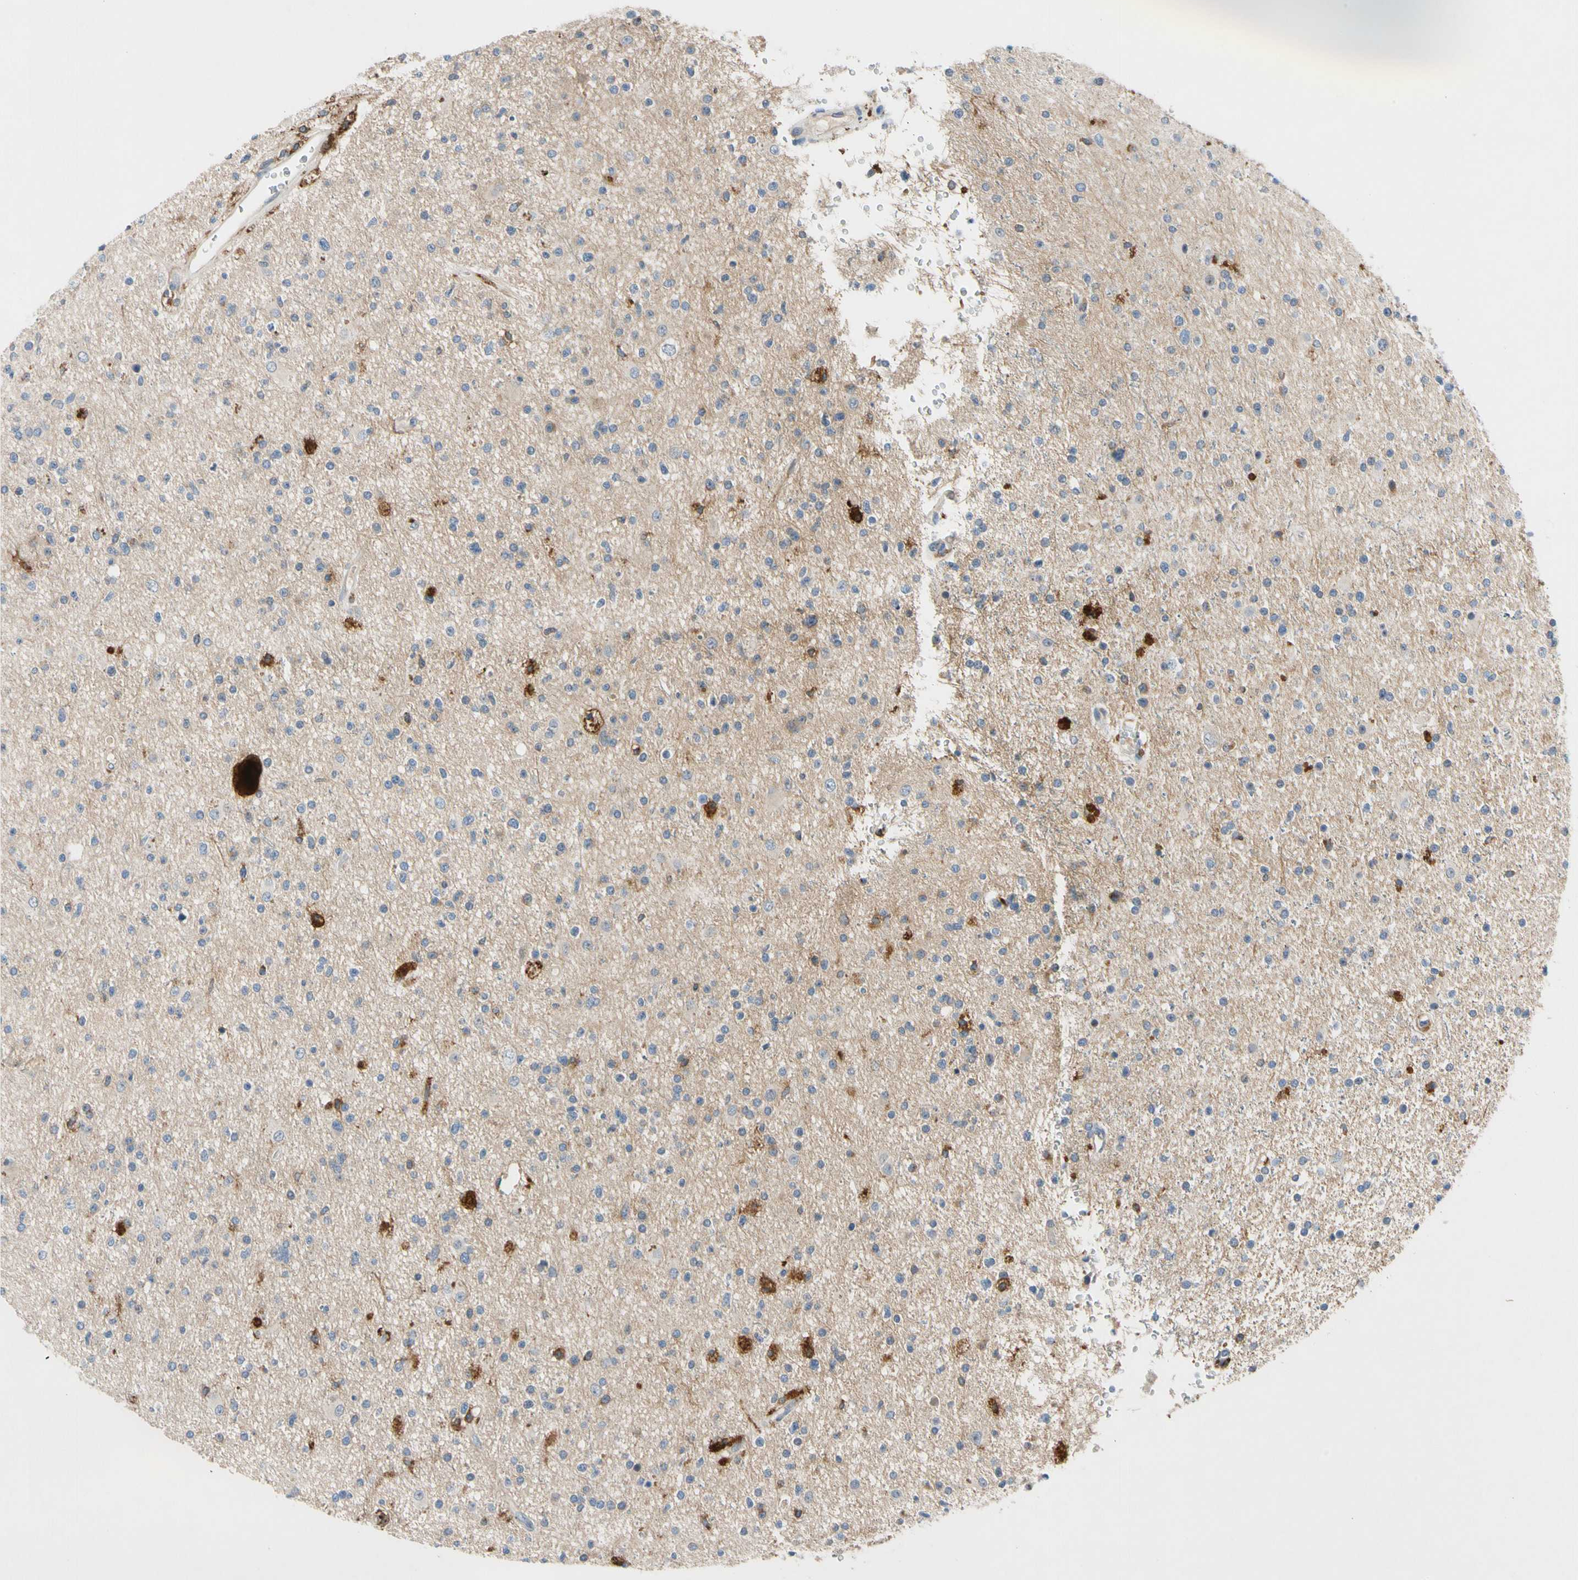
{"staining": {"intensity": "weak", "quantity": "25%-75%", "location": "cytoplasmic/membranous"}, "tissue": "glioma", "cell_type": "Tumor cells", "image_type": "cancer", "snomed": [{"axis": "morphology", "description": "Glioma, malignant, High grade"}, {"axis": "topography", "description": "Brain"}], "caption": "Immunohistochemistry (DAB (3,3'-diaminobenzidine)) staining of malignant glioma (high-grade) demonstrates weak cytoplasmic/membranous protein positivity in approximately 25%-75% of tumor cells. (DAB = brown stain, brightfield microscopy at high magnification).", "gene": "GAS6", "patient": {"sex": "male", "age": 33}}